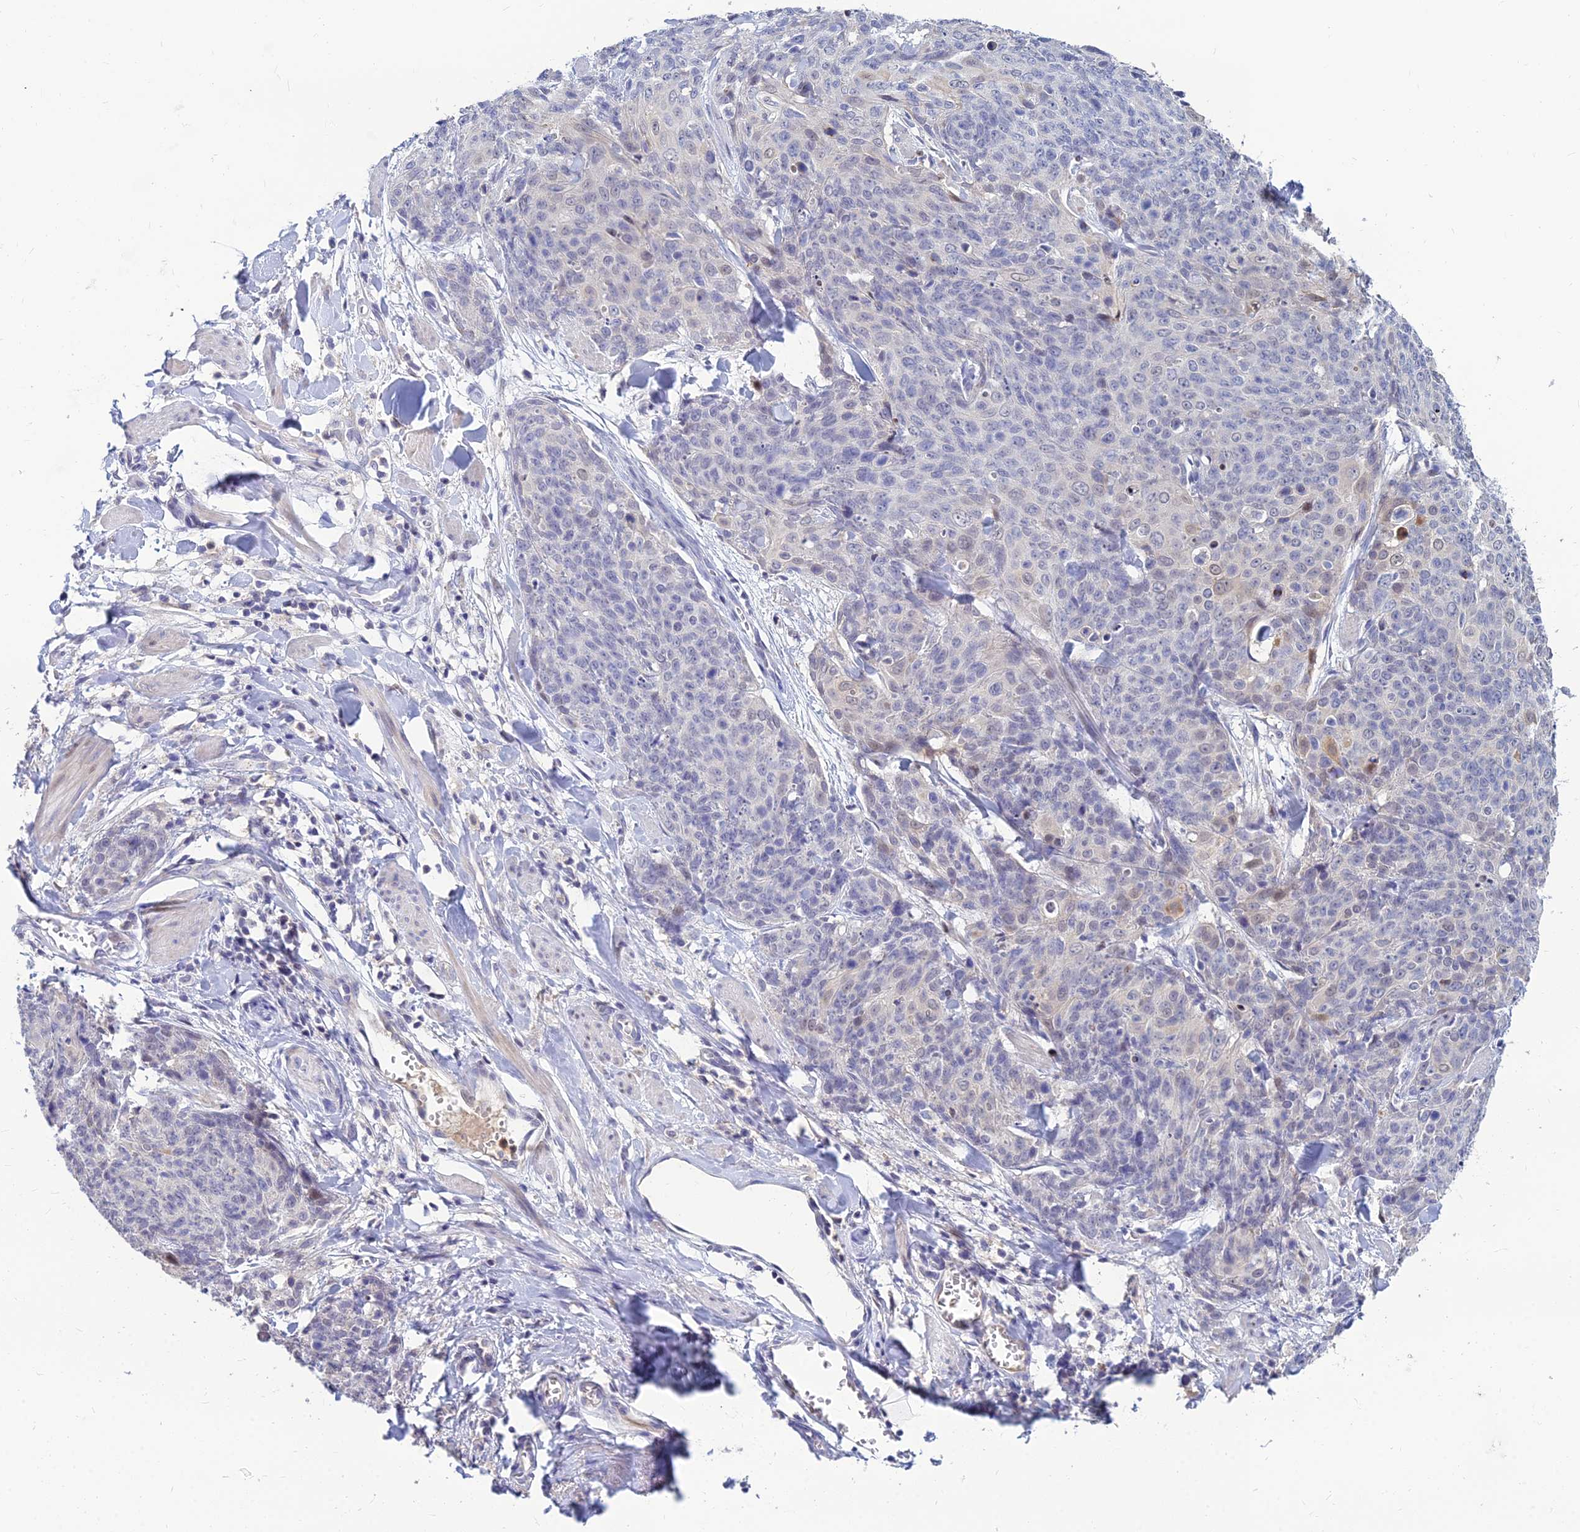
{"staining": {"intensity": "moderate", "quantity": "<25%", "location": "nuclear"}, "tissue": "skin cancer", "cell_type": "Tumor cells", "image_type": "cancer", "snomed": [{"axis": "morphology", "description": "Squamous cell carcinoma, NOS"}, {"axis": "topography", "description": "Skin"}, {"axis": "topography", "description": "Vulva"}], "caption": "Brown immunohistochemical staining in skin cancer reveals moderate nuclear expression in about <25% of tumor cells. The staining was performed using DAB to visualize the protein expression in brown, while the nuclei were stained in blue with hematoxylin (Magnification: 20x).", "gene": "GOLGA6D", "patient": {"sex": "female", "age": 85}}